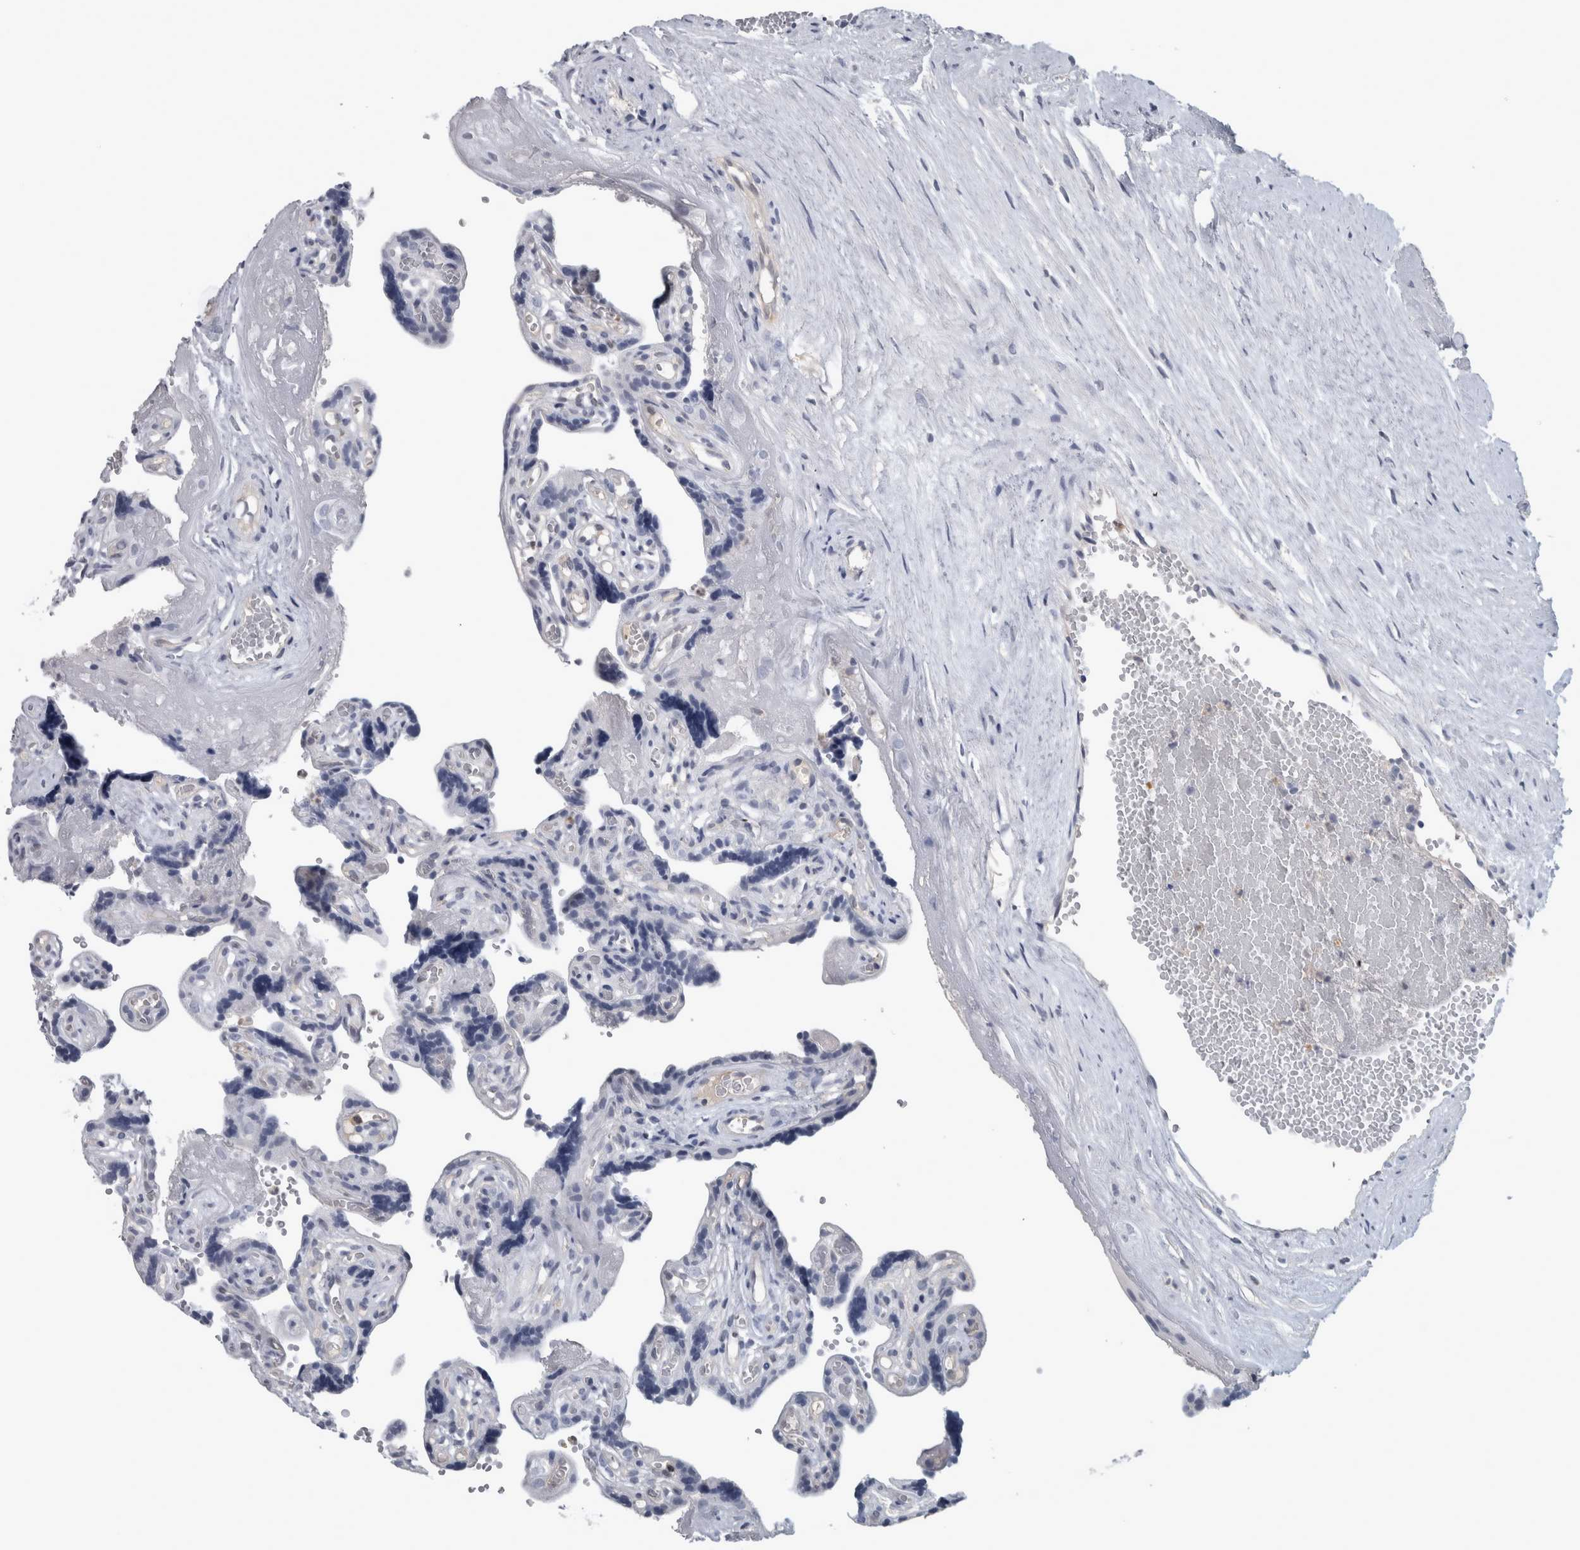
{"staining": {"intensity": "moderate", "quantity": "25%-75%", "location": "cytoplasmic/membranous,nuclear"}, "tissue": "placenta", "cell_type": "Trophoblastic cells", "image_type": "normal", "snomed": [{"axis": "morphology", "description": "Normal tissue, NOS"}, {"axis": "topography", "description": "Placenta"}], "caption": "Immunohistochemical staining of benign human placenta displays 25%-75% levels of moderate cytoplasmic/membranous,nuclear protein staining in approximately 25%-75% of trophoblastic cells. (DAB (3,3'-diaminobenzidine) IHC, brown staining for protein, blue staining for nuclei).", "gene": "NAPRT", "patient": {"sex": "female", "age": 30}}